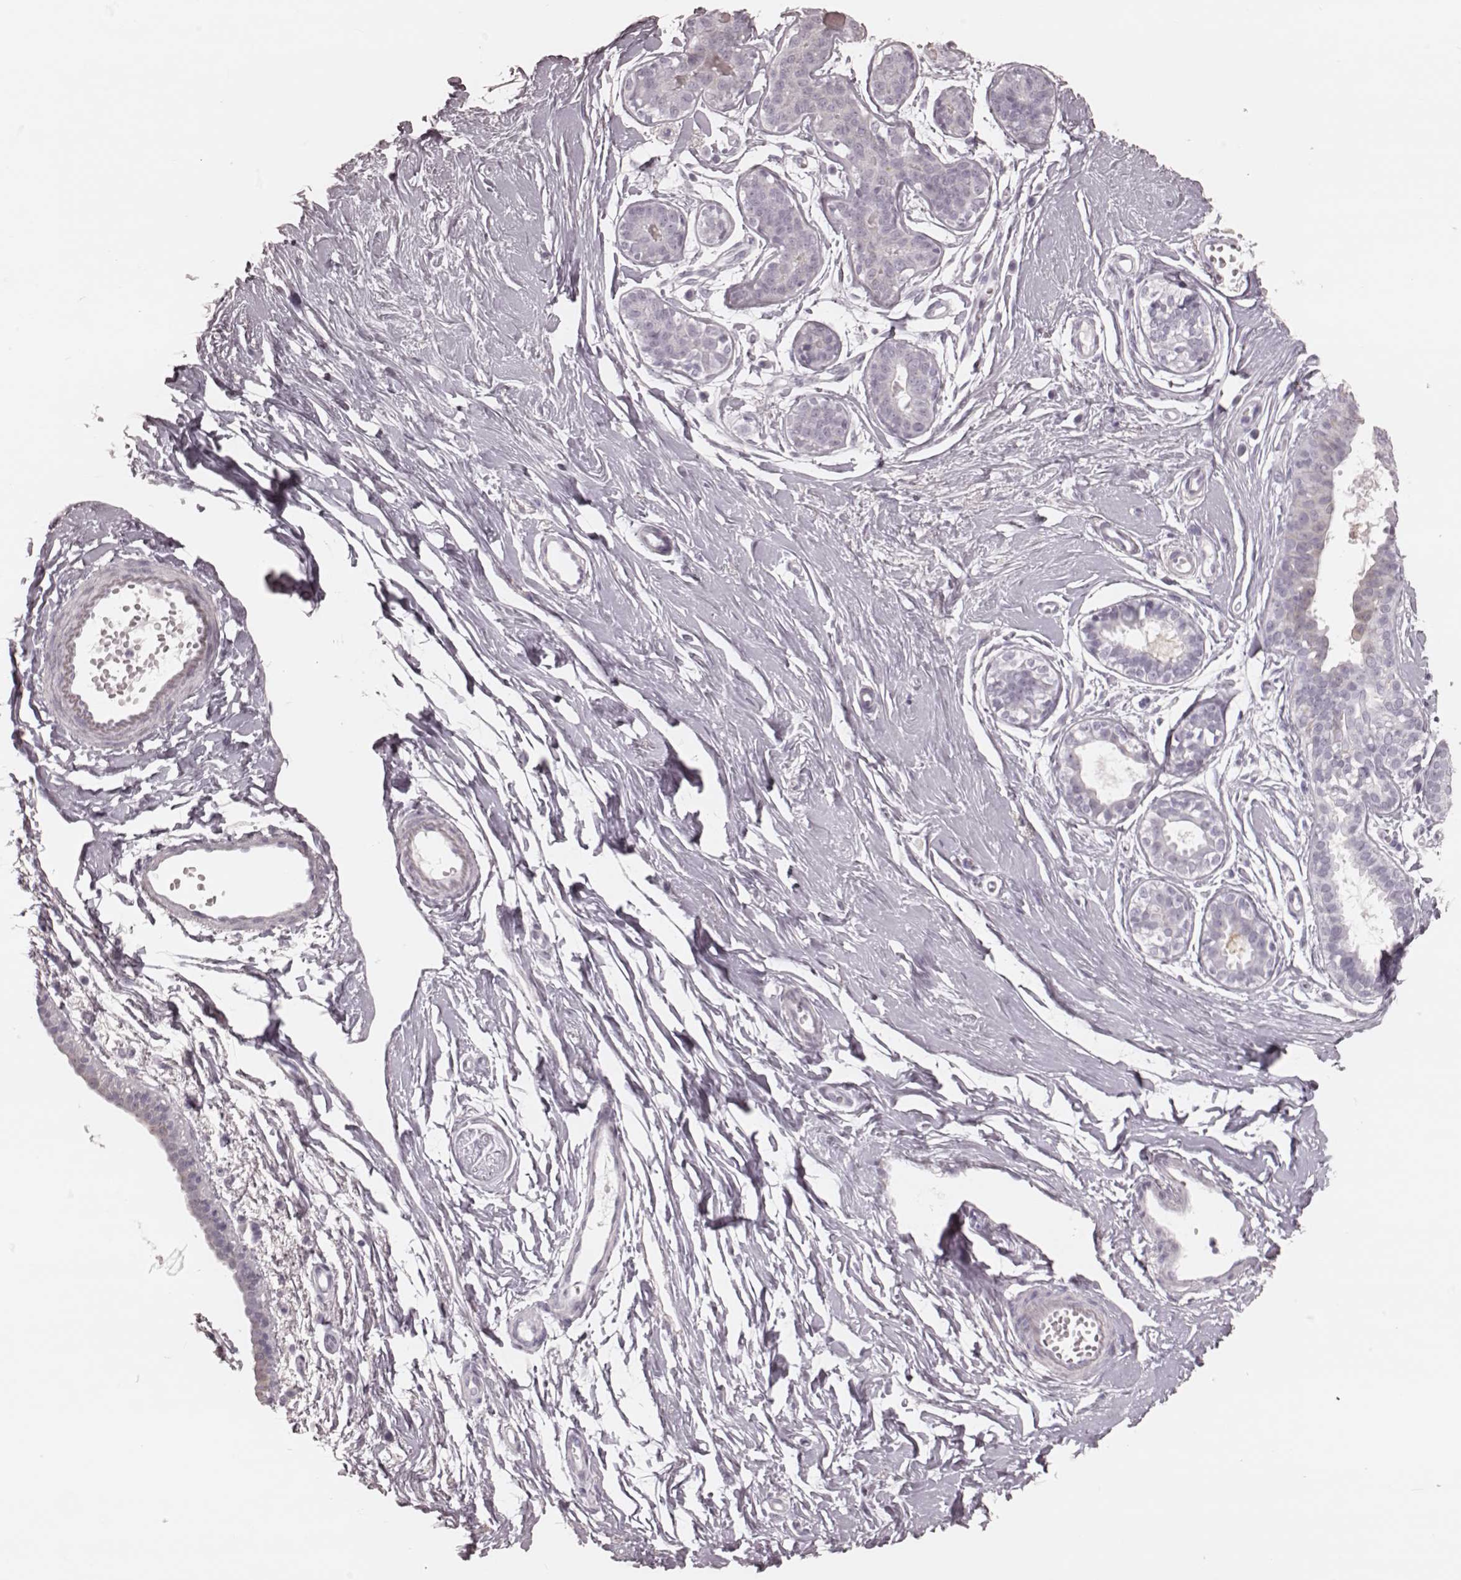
{"staining": {"intensity": "negative", "quantity": "none", "location": "none"}, "tissue": "breast", "cell_type": "Adipocytes", "image_type": "normal", "snomed": [{"axis": "morphology", "description": "Normal tissue, NOS"}, {"axis": "topography", "description": "Breast"}], "caption": "Immunohistochemistry (IHC) micrograph of benign breast: breast stained with DAB (3,3'-diaminobenzidine) exhibits no significant protein positivity in adipocytes. (DAB (3,3'-diaminobenzidine) IHC with hematoxylin counter stain).", "gene": "KRT74", "patient": {"sex": "female", "age": 49}}